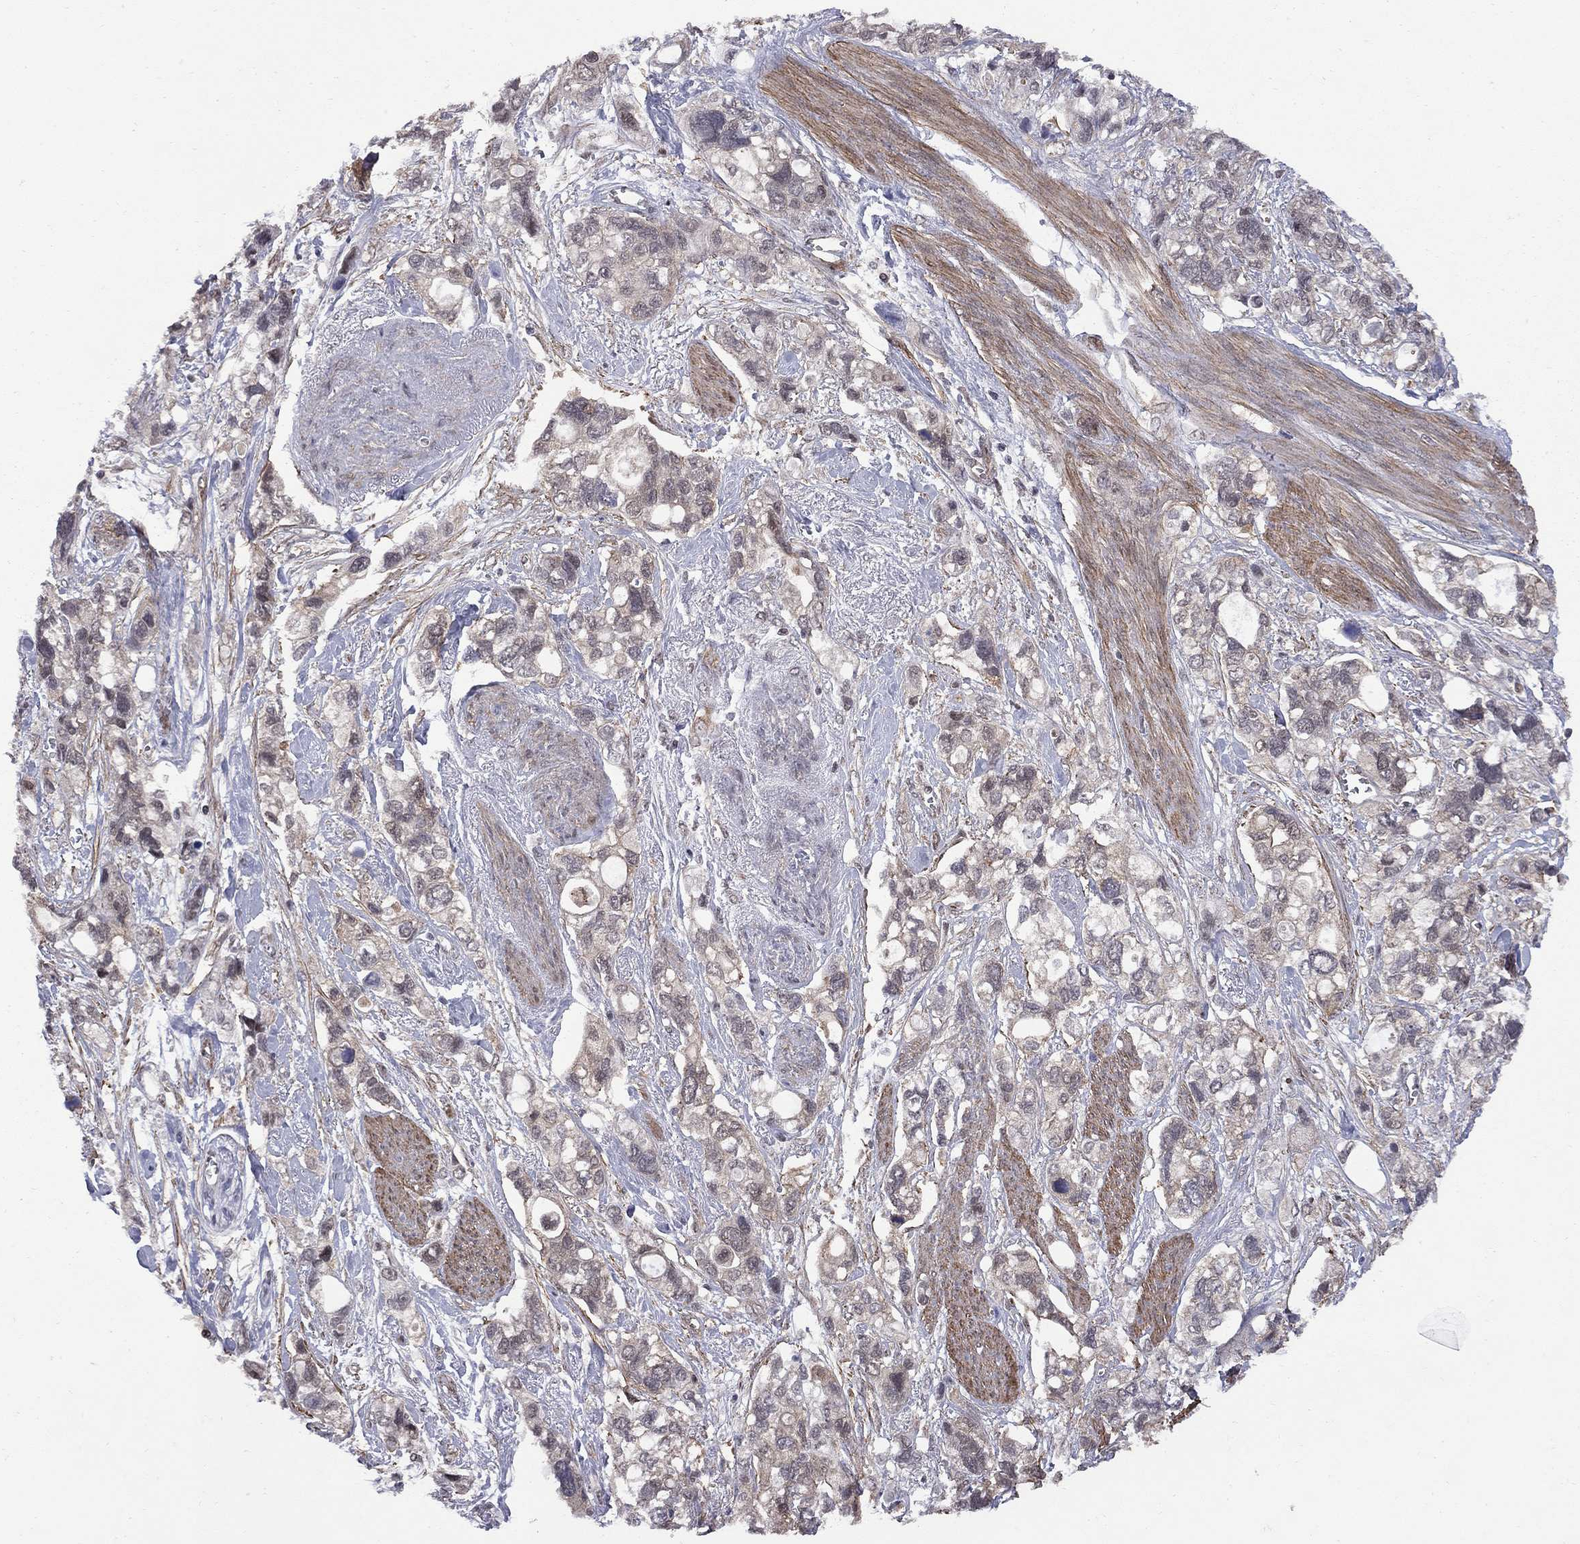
{"staining": {"intensity": "negative", "quantity": "none", "location": "none"}, "tissue": "stomach cancer", "cell_type": "Tumor cells", "image_type": "cancer", "snomed": [{"axis": "morphology", "description": "Adenocarcinoma, NOS"}, {"axis": "topography", "description": "Stomach, upper"}], "caption": "Immunohistochemical staining of human stomach adenocarcinoma reveals no significant expression in tumor cells.", "gene": "BRF1", "patient": {"sex": "female", "age": 81}}